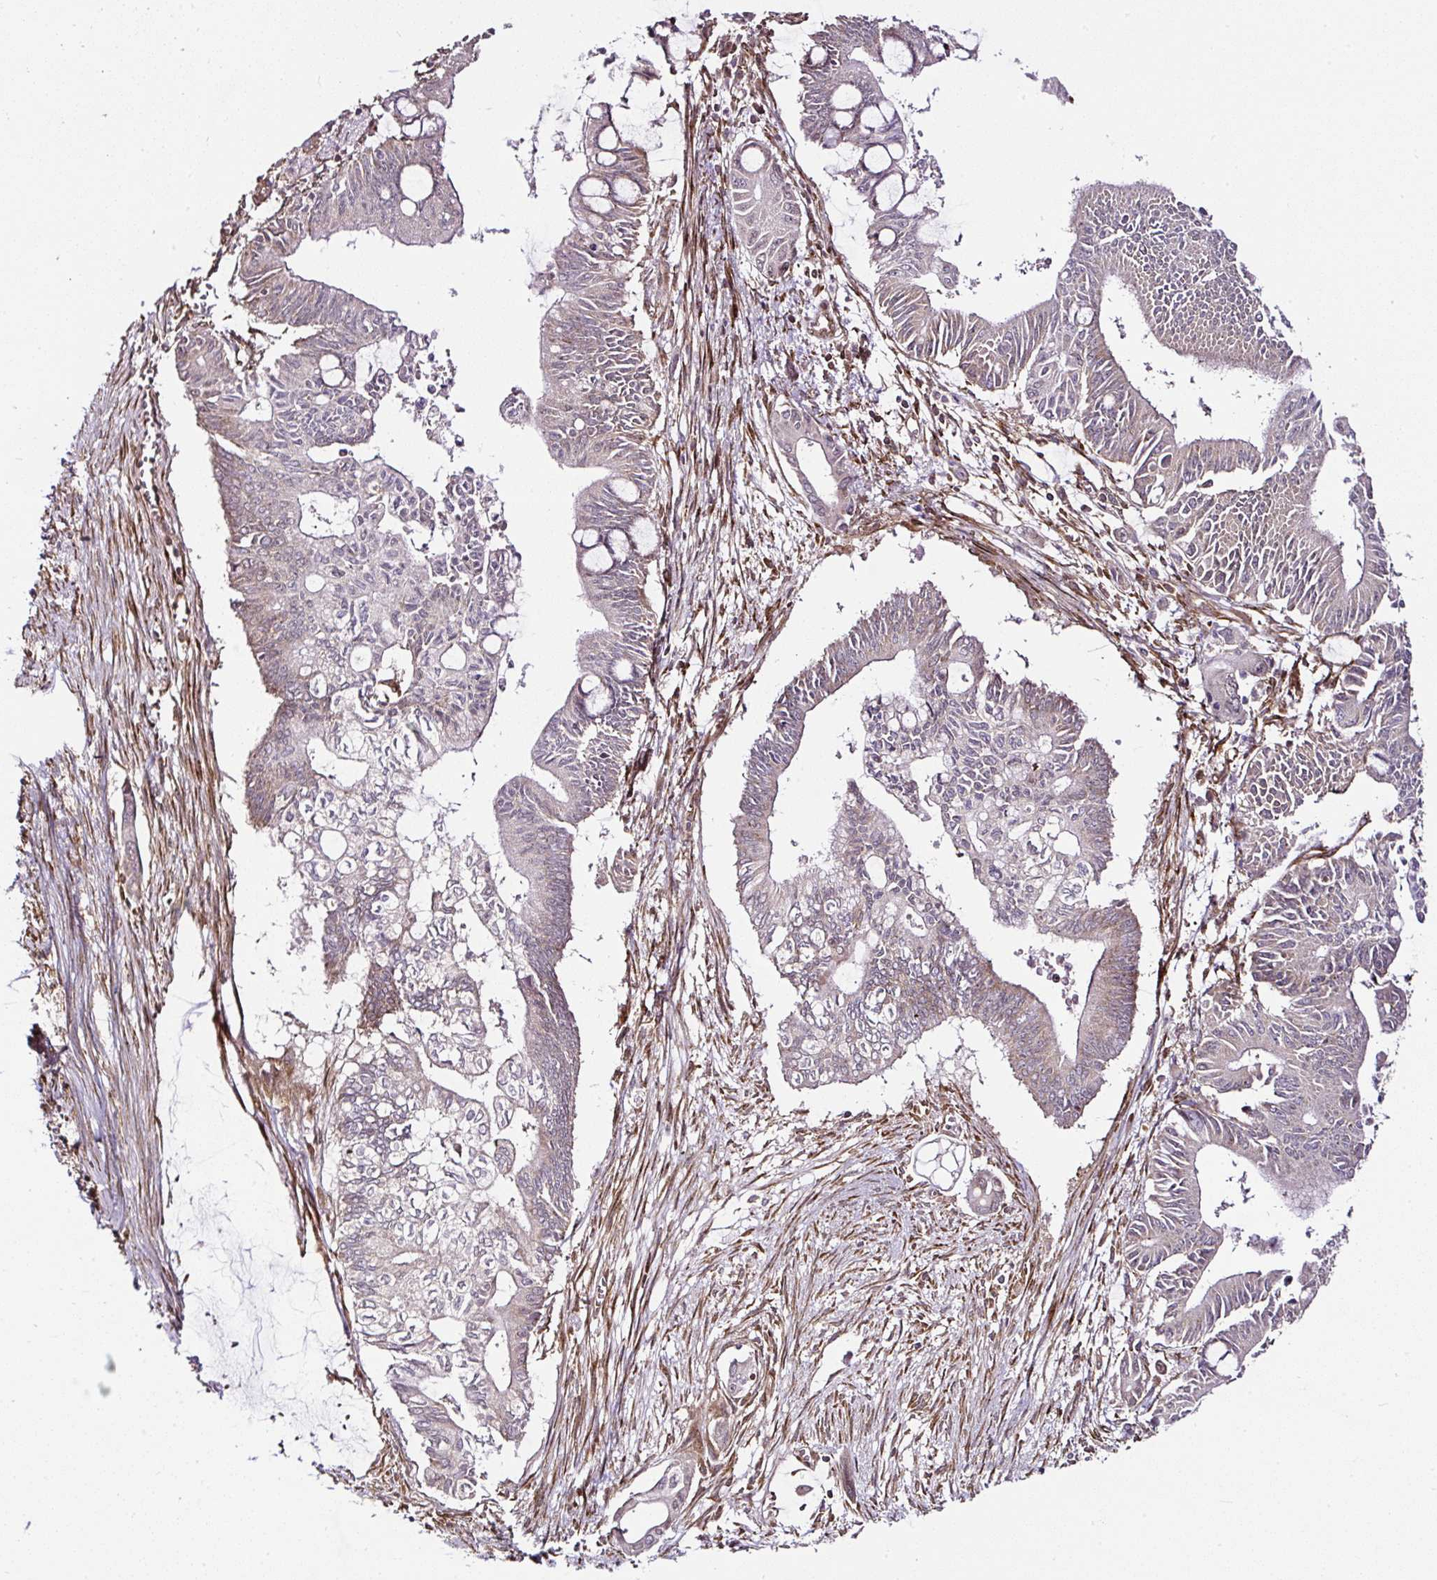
{"staining": {"intensity": "weak", "quantity": "<25%", "location": "cytoplasmic/membranous"}, "tissue": "pancreatic cancer", "cell_type": "Tumor cells", "image_type": "cancer", "snomed": [{"axis": "morphology", "description": "Adenocarcinoma, NOS"}, {"axis": "topography", "description": "Pancreas"}], "caption": "This is a image of immunohistochemistry staining of pancreatic cancer (adenocarcinoma), which shows no positivity in tumor cells. (Immunohistochemistry (ihc), brightfield microscopy, high magnification).", "gene": "KDM4E", "patient": {"sex": "male", "age": 68}}